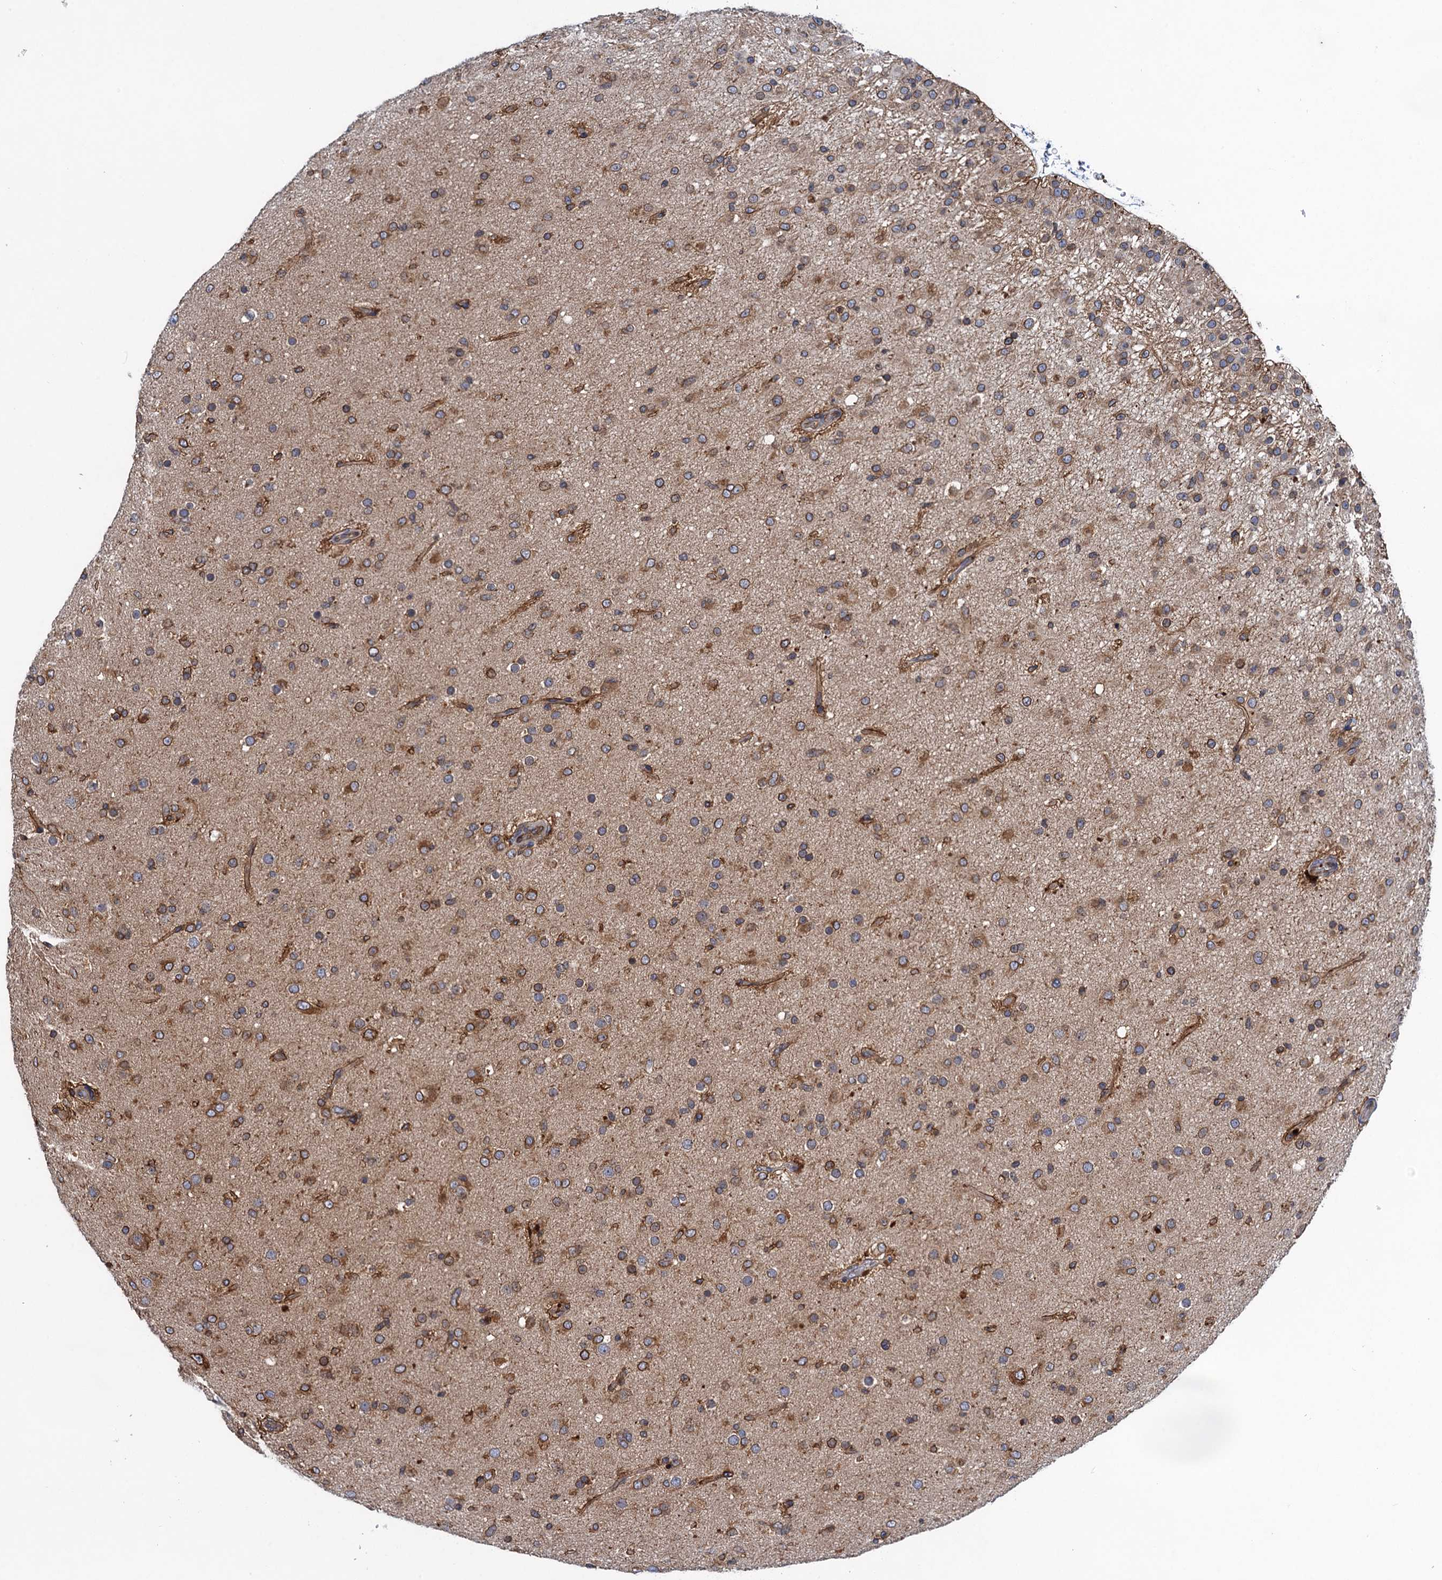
{"staining": {"intensity": "moderate", "quantity": ">75%", "location": "cytoplasmic/membranous"}, "tissue": "glioma", "cell_type": "Tumor cells", "image_type": "cancer", "snomed": [{"axis": "morphology", "description": "Glioma, malignant, Low grade"}, {"axis": "topography", "description": "Brain"}], "caption": "Tumor cells demonstrate medium levels of moderate cytoplasmic/membranous expression in about >75% of cells in human malignant glioma (low-grade).", "gene": "ARMC5", "patient": {"sex": "male", "age": 65}}